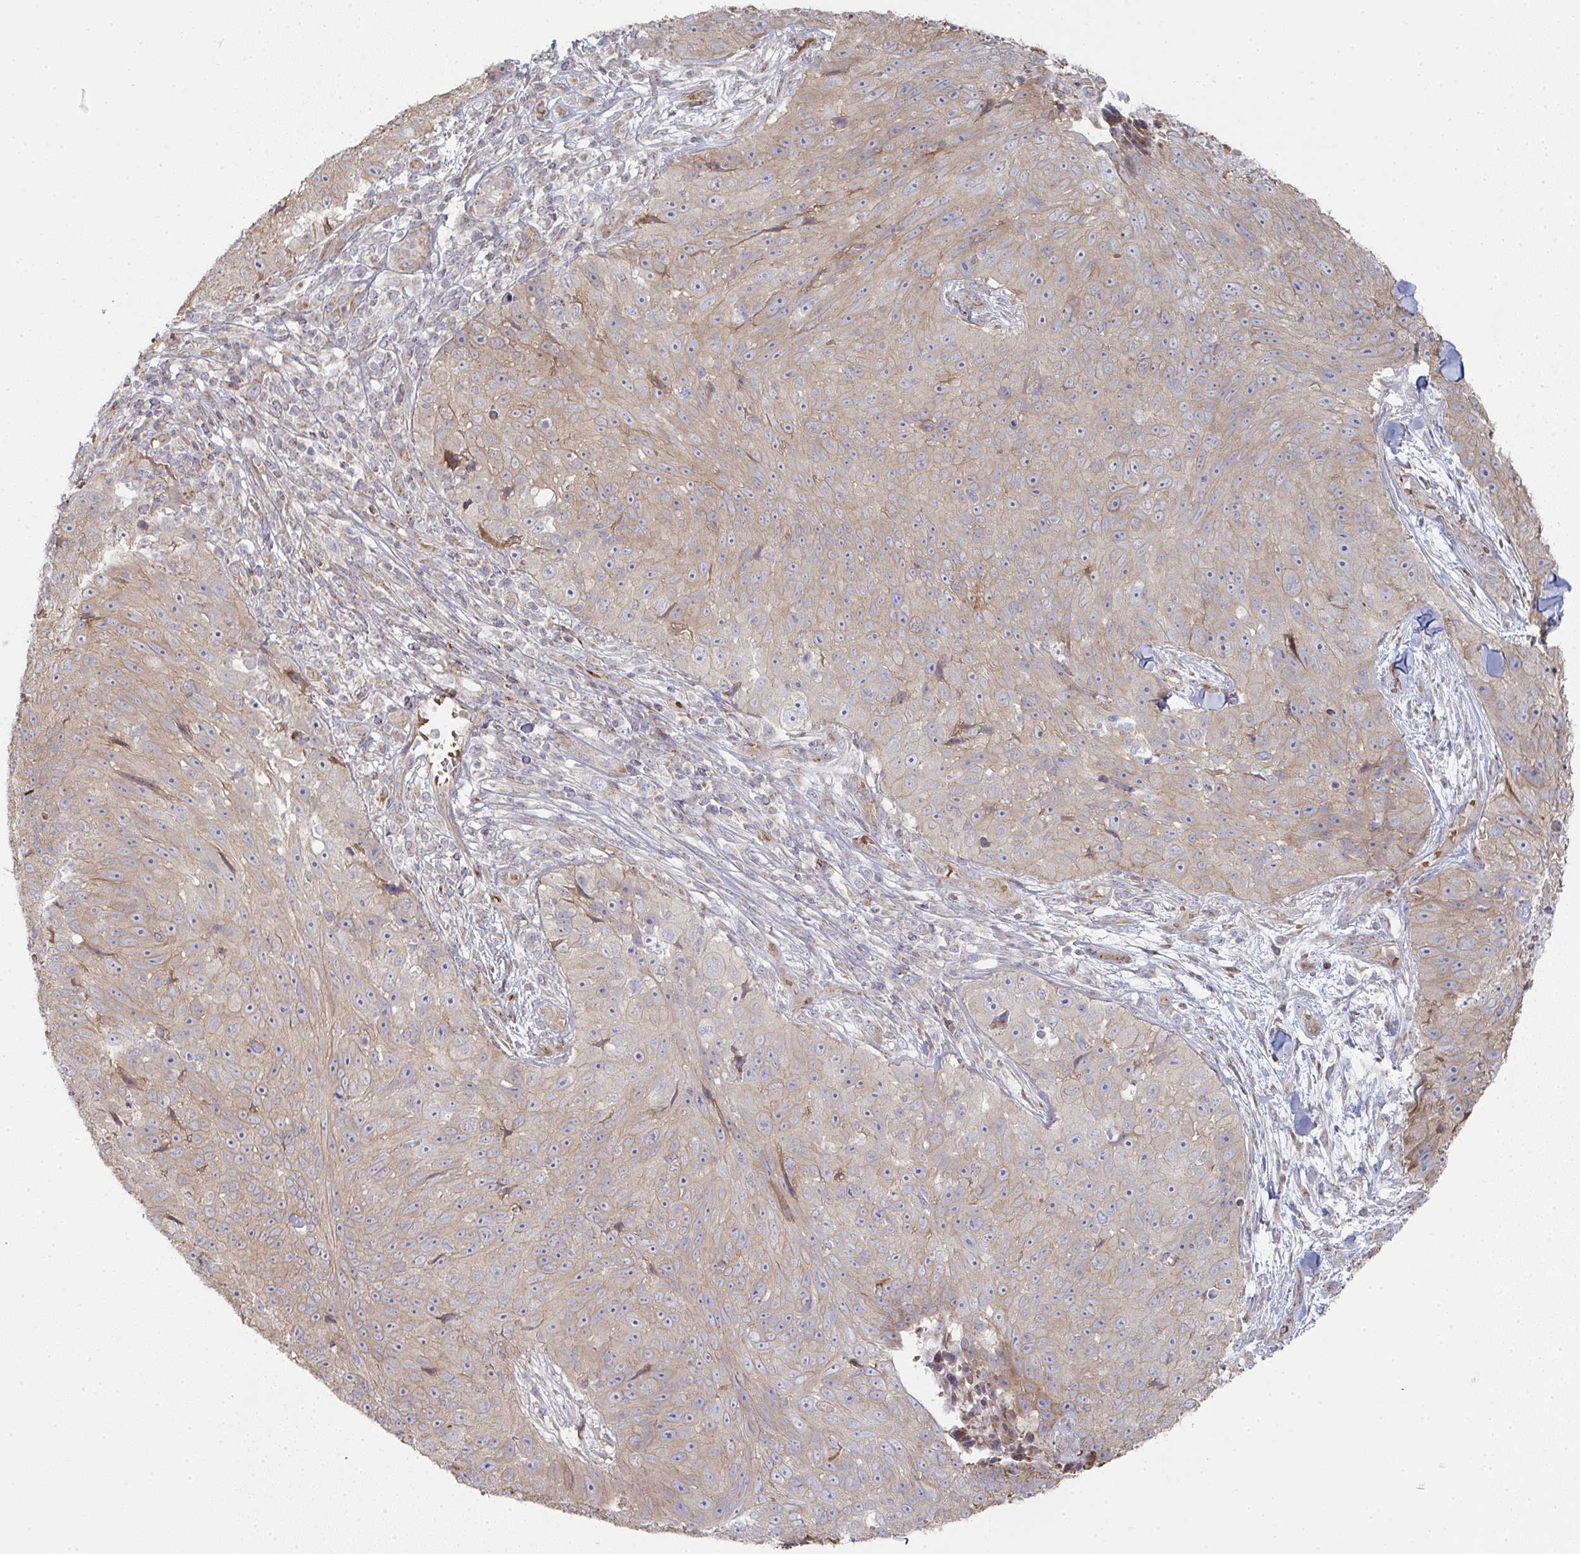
{"staining": {"intensity": "weak", "quantity": "25%-75%", "location": "cytoplasmic/membranous"}, "tissue": "skin cancer", "cell_type": "Tumor cells", "image_type": "cancer", "snomed": [{"axis": "morphology", "description": "Squamous cell carcinoma, NOS"}, {"axis": "topography", "description": "Skin"}], "caption": "IHC of skin squamous cell carcinoma reveals low levels of weak cytoplasmic/membranous staining in approximately 25%-75% of tumor cells.", "gene": "ZNF526", "patient": {"sex": "female", "age": 87}}